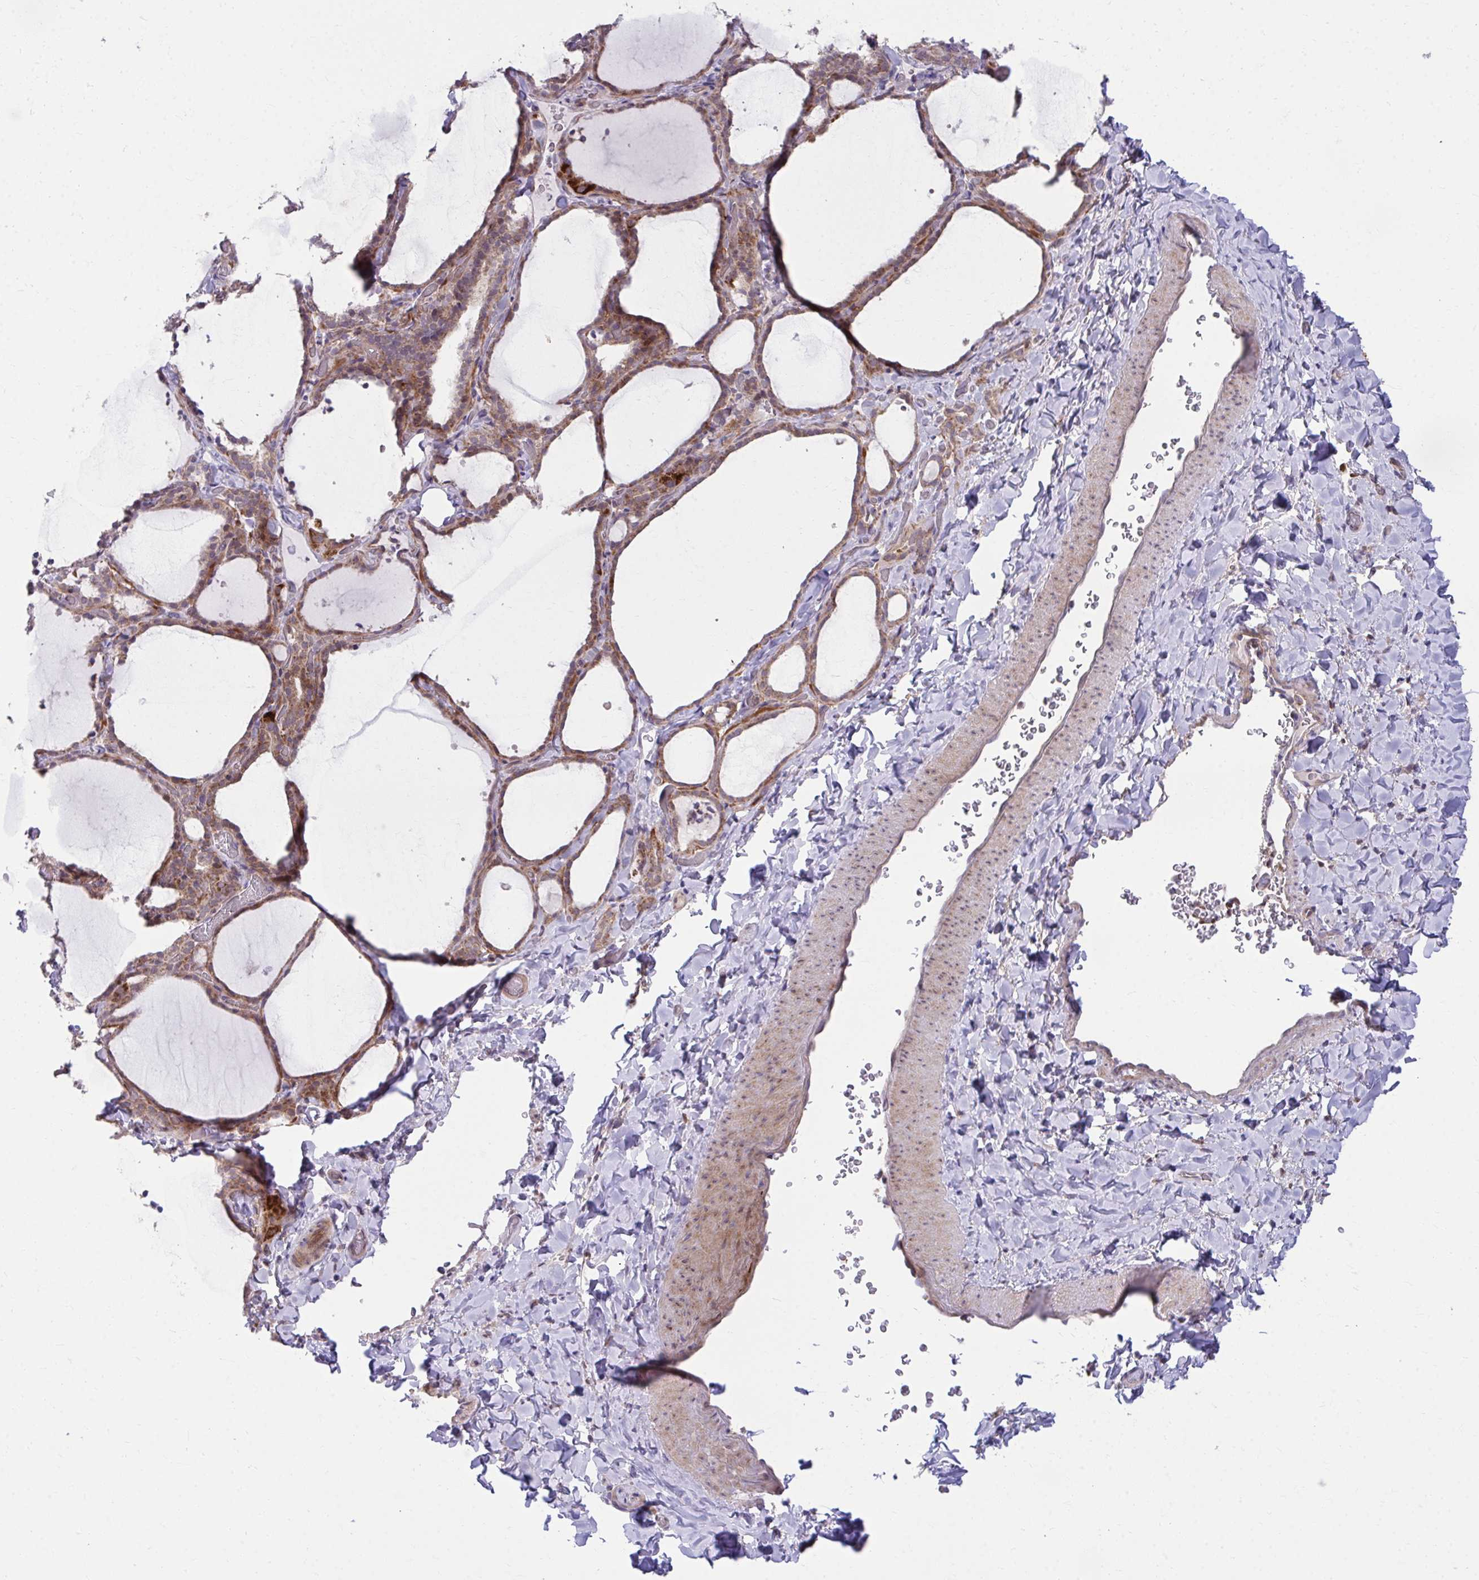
{"staining": {"intensity": "moderate", "quantity": ">75%", "location": "cytoplasmic/membranous"}, "tissue": "thyroid gland", "cell_type": "Glandular cells", "image_type": "normal", "snomed": [{"axis": "morphology", "description": "Normal tissue, NOS"}, {"axis": "topography", "description": "Thyroid gland"}], "caption": "High-power microscopy captured an IHC micrograph of normal thyroid gland, revealing moderate cytoplasmic/membranous expression in about >75% of glandular cells.", "gene": "C16orf54", "patient": {"sex": "female", "age": 22}}